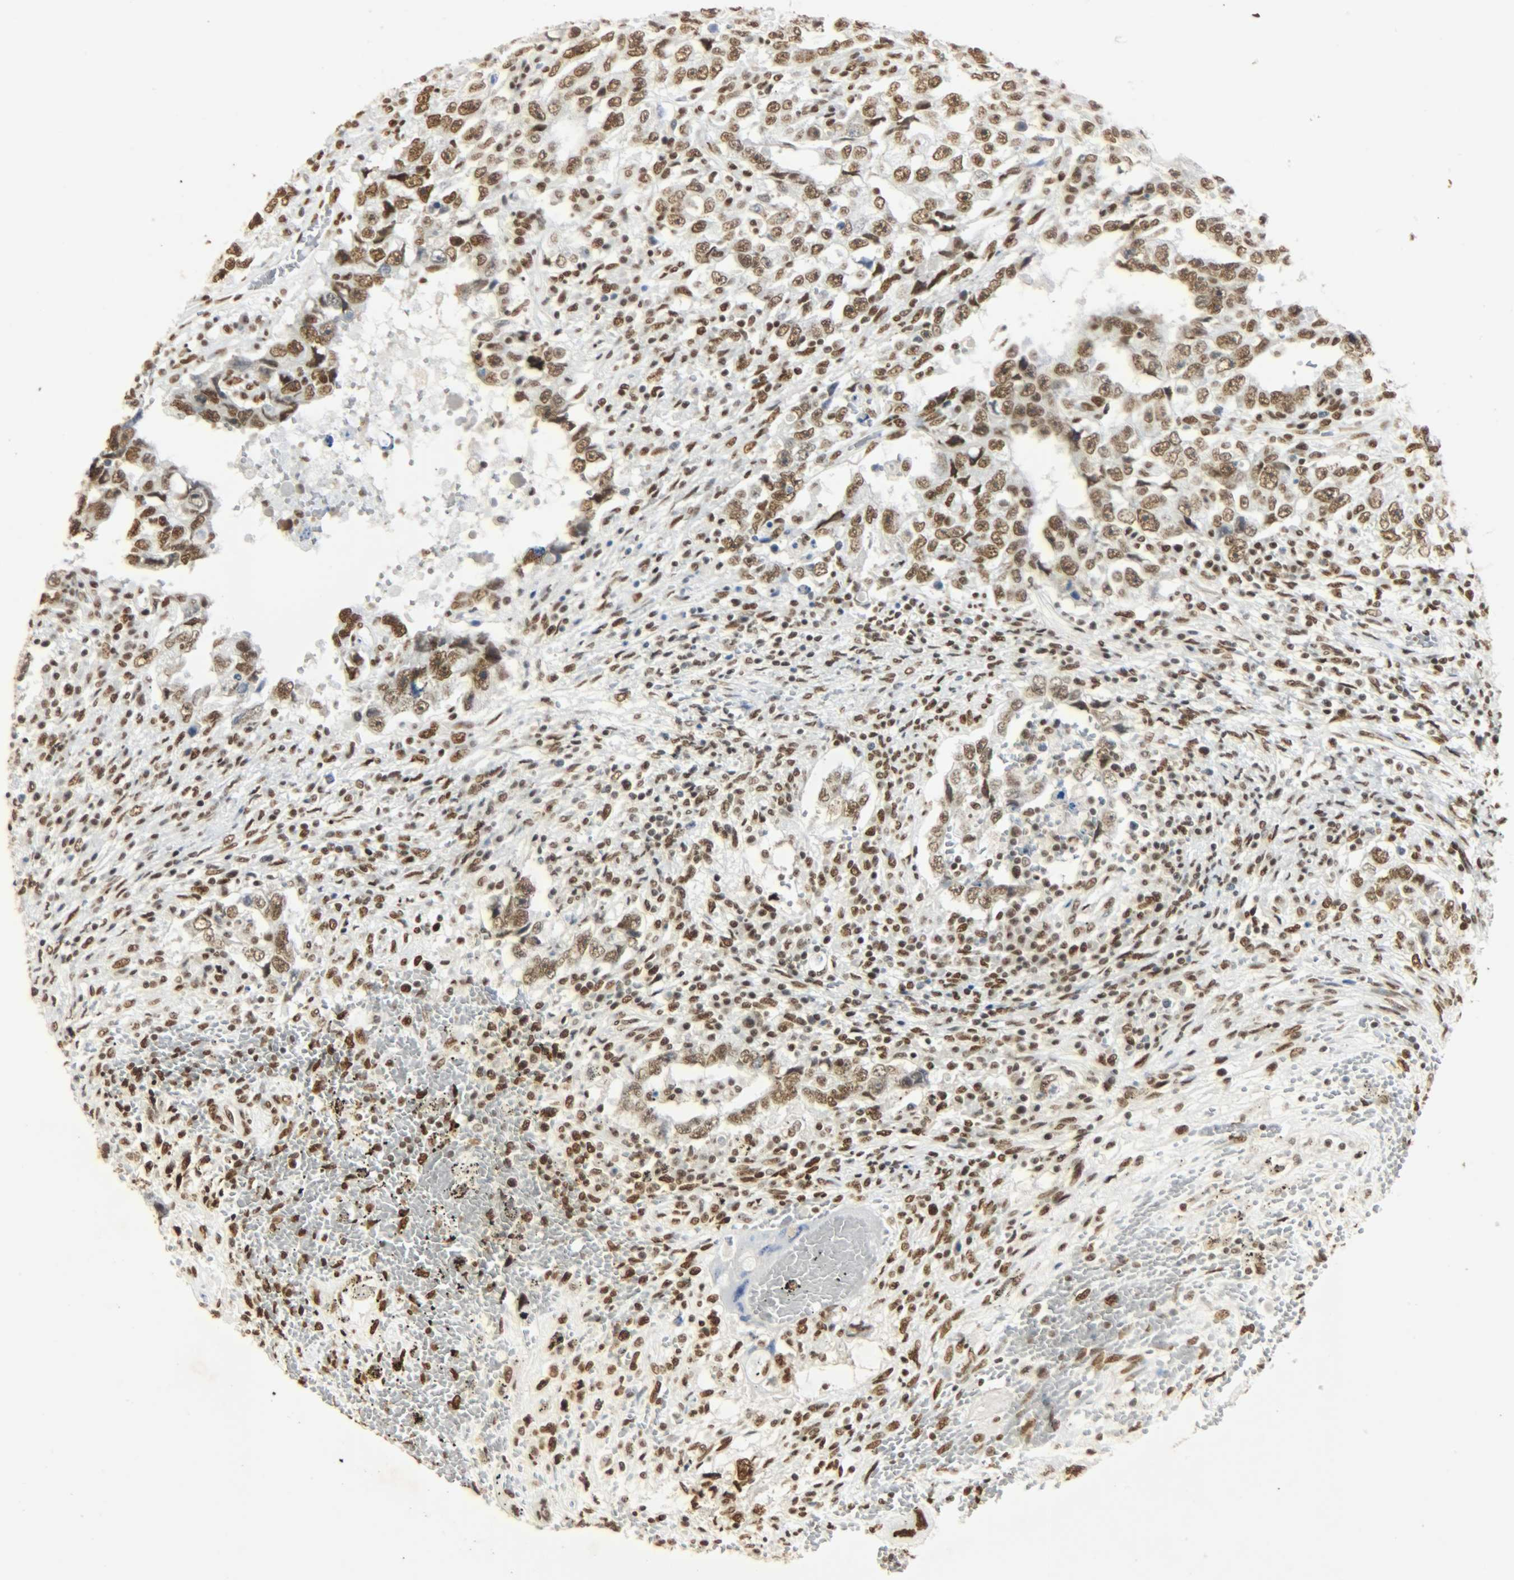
{"staining": {"intensity": "strong", "quantity": ">75%", "location": "nuclear"}, "tissue": "testis cancer", "cell_type": "Tumor cells", "image_type": "cancer", "snomed": [{"axis": "morphology", "description": "Carcinoma, Embryonal, NOS"}, {"axis": "topography", "description": "Testis"}], "caption": "Embryonal carcinoma (testis) tissue displays strong nuclear positivity in approximately >75% of tumor cells", "gene": "KHDRBS1", "patient": {"sex": "male", "age": 26}}